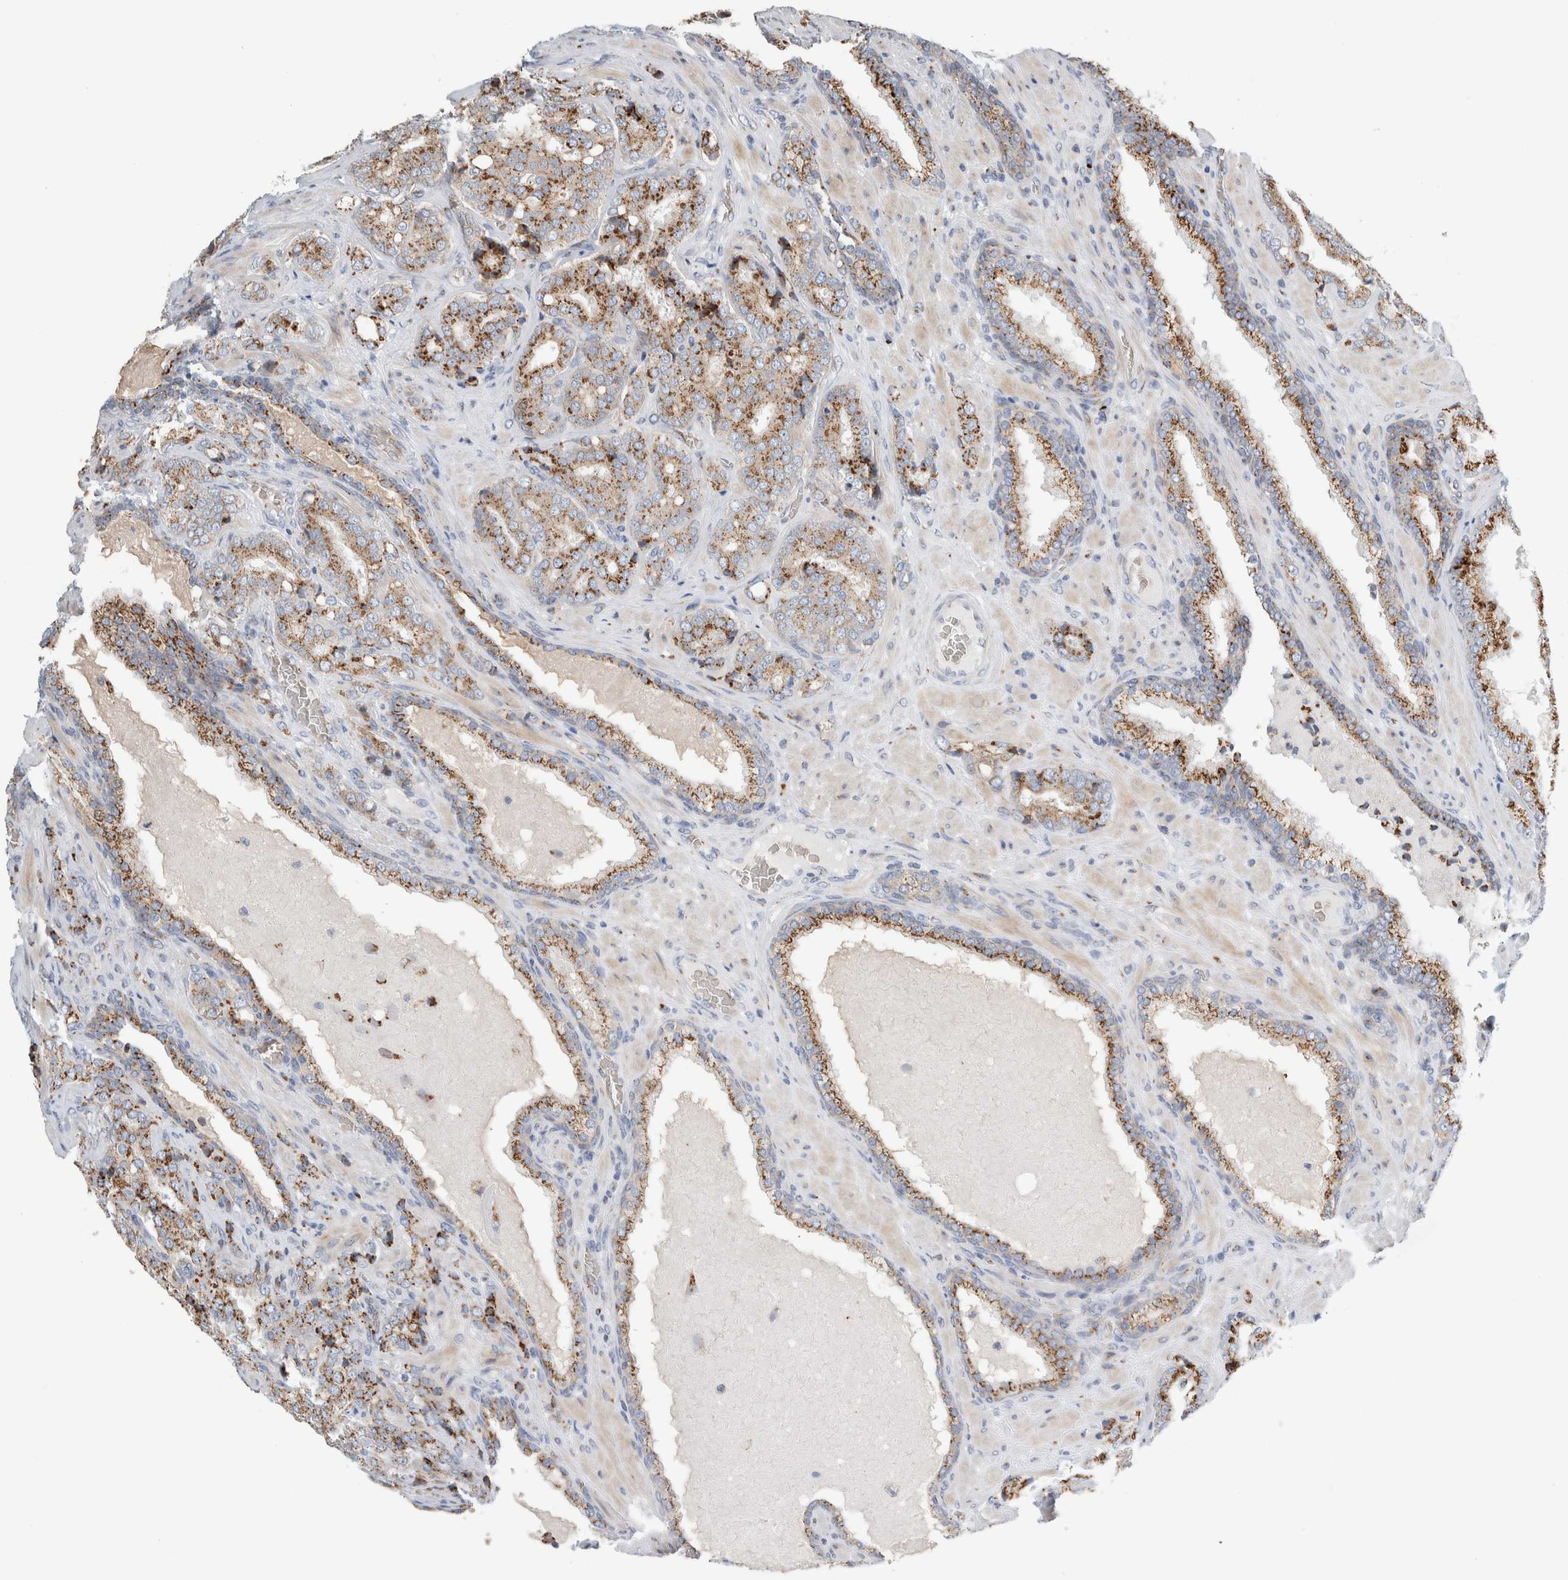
{"staining": {"intensity": "moderate", "quantity": "25%-75%", "location": "cytoplasmic/membranous"}, "tissue": "prostate cancer", "cell_type": "Tumor cells", "image_type": "cancer", "snomed": [{"axis": "morphology", "description": "Adenocarcinoma, High grade"}, {"axis": "topography", "description": "Prostate"}], "caption": "An immunohistochemistry (IHC) histopathology image of neoplastic tissue is shown. Protein staining in brown highlights moderate cytoplasmic/membranous positivity in prostate cancer within tumor cells.", "gene": "SLC38A10", "patient": {"sex": "male", "age": 50}}